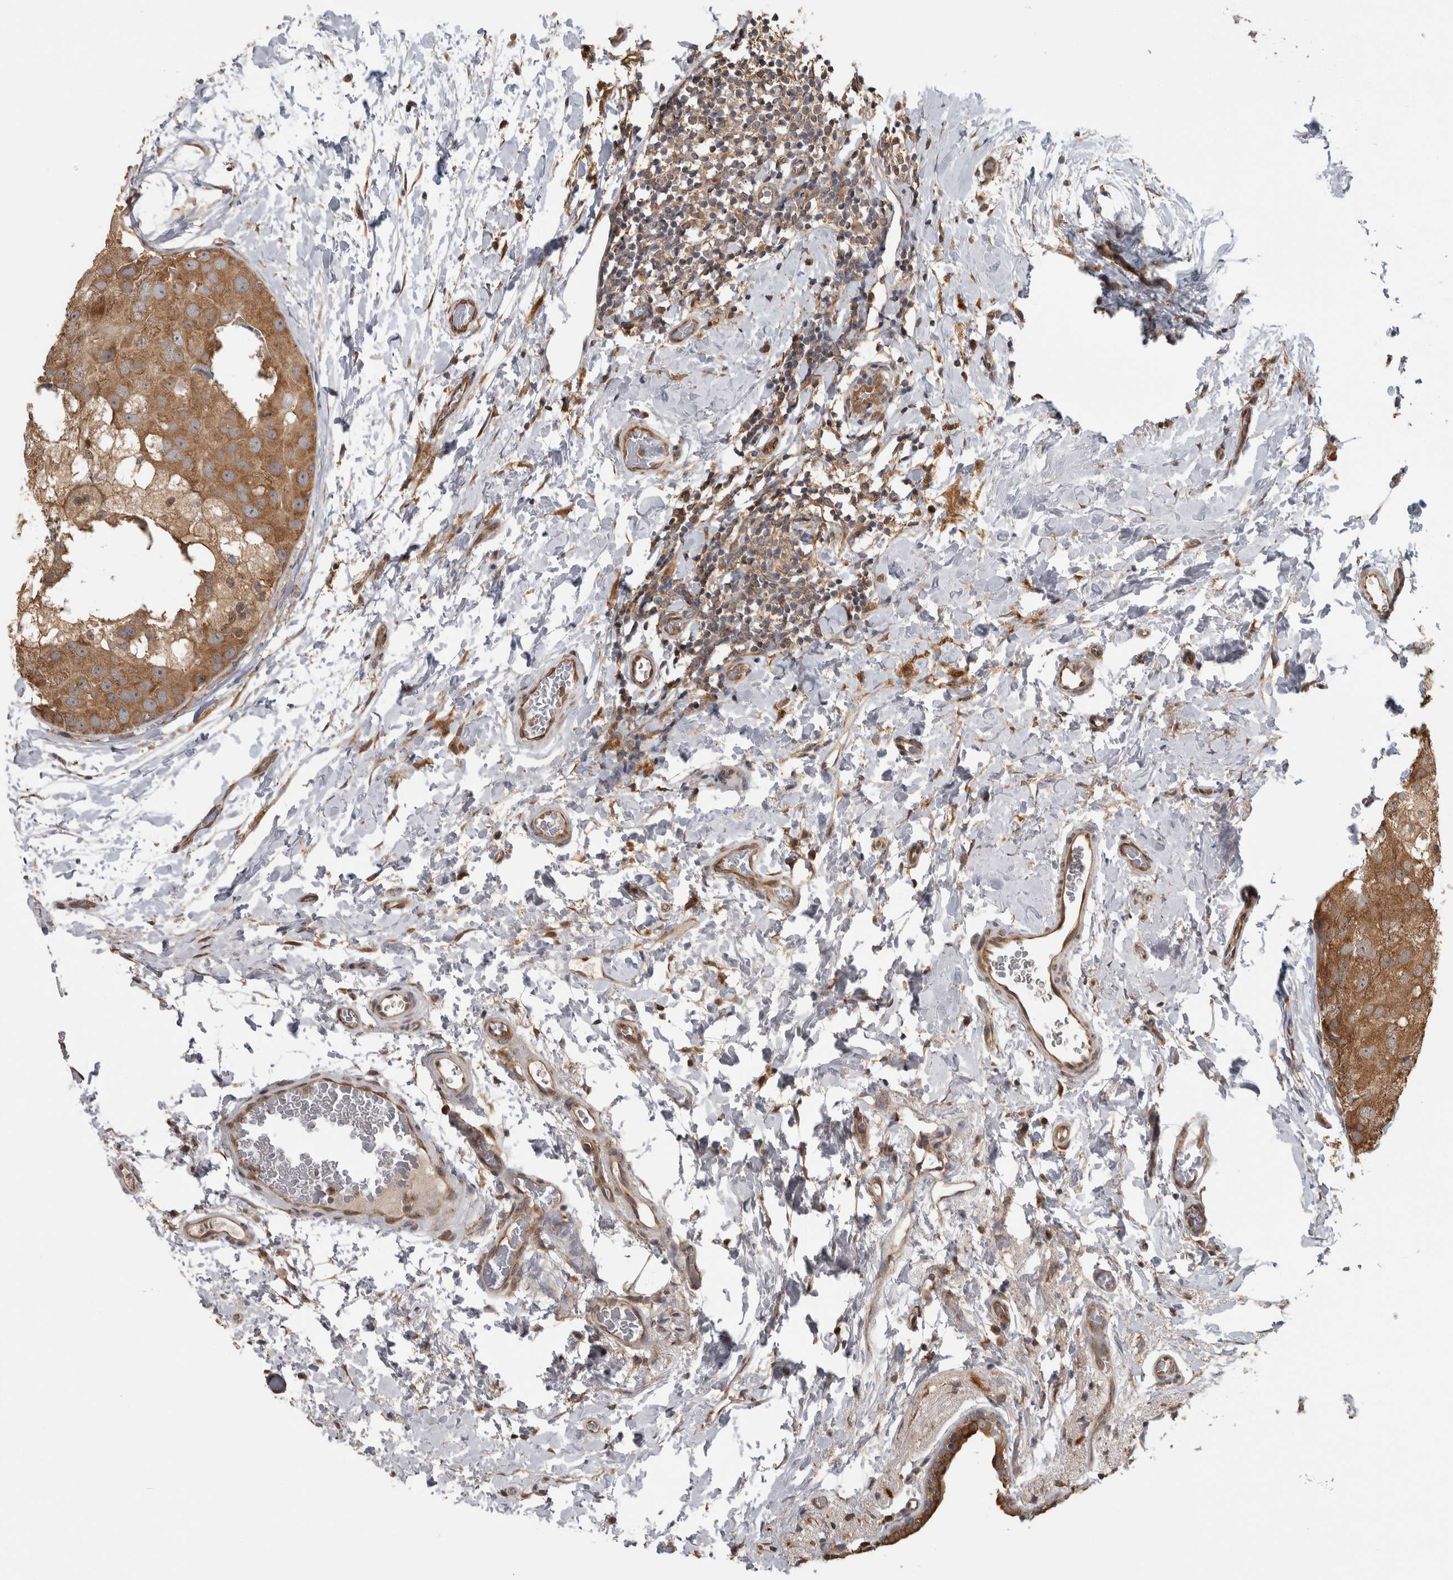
{"staining": {"intensity": "moderate", "quantity": ">75%", "location": "cytoplasmic/membranous"}, "tissue": "breast cancer", "cell_type": "Tumor cells", "image_type": "cancer", "snomed": [{"axis": "morphology", "description": "Duct carcinoma"}, {"axis": "topography", "description": "Breast"}], "caption": "This is an image of immunohistochemistry staining of infiltrating ductal carcinoma (breast), which shows moderate staining in the cytoplasmic/membranous of tumor cells.", "gene": "ATXN2", "patient": {"sex": "female", "age": 62}}